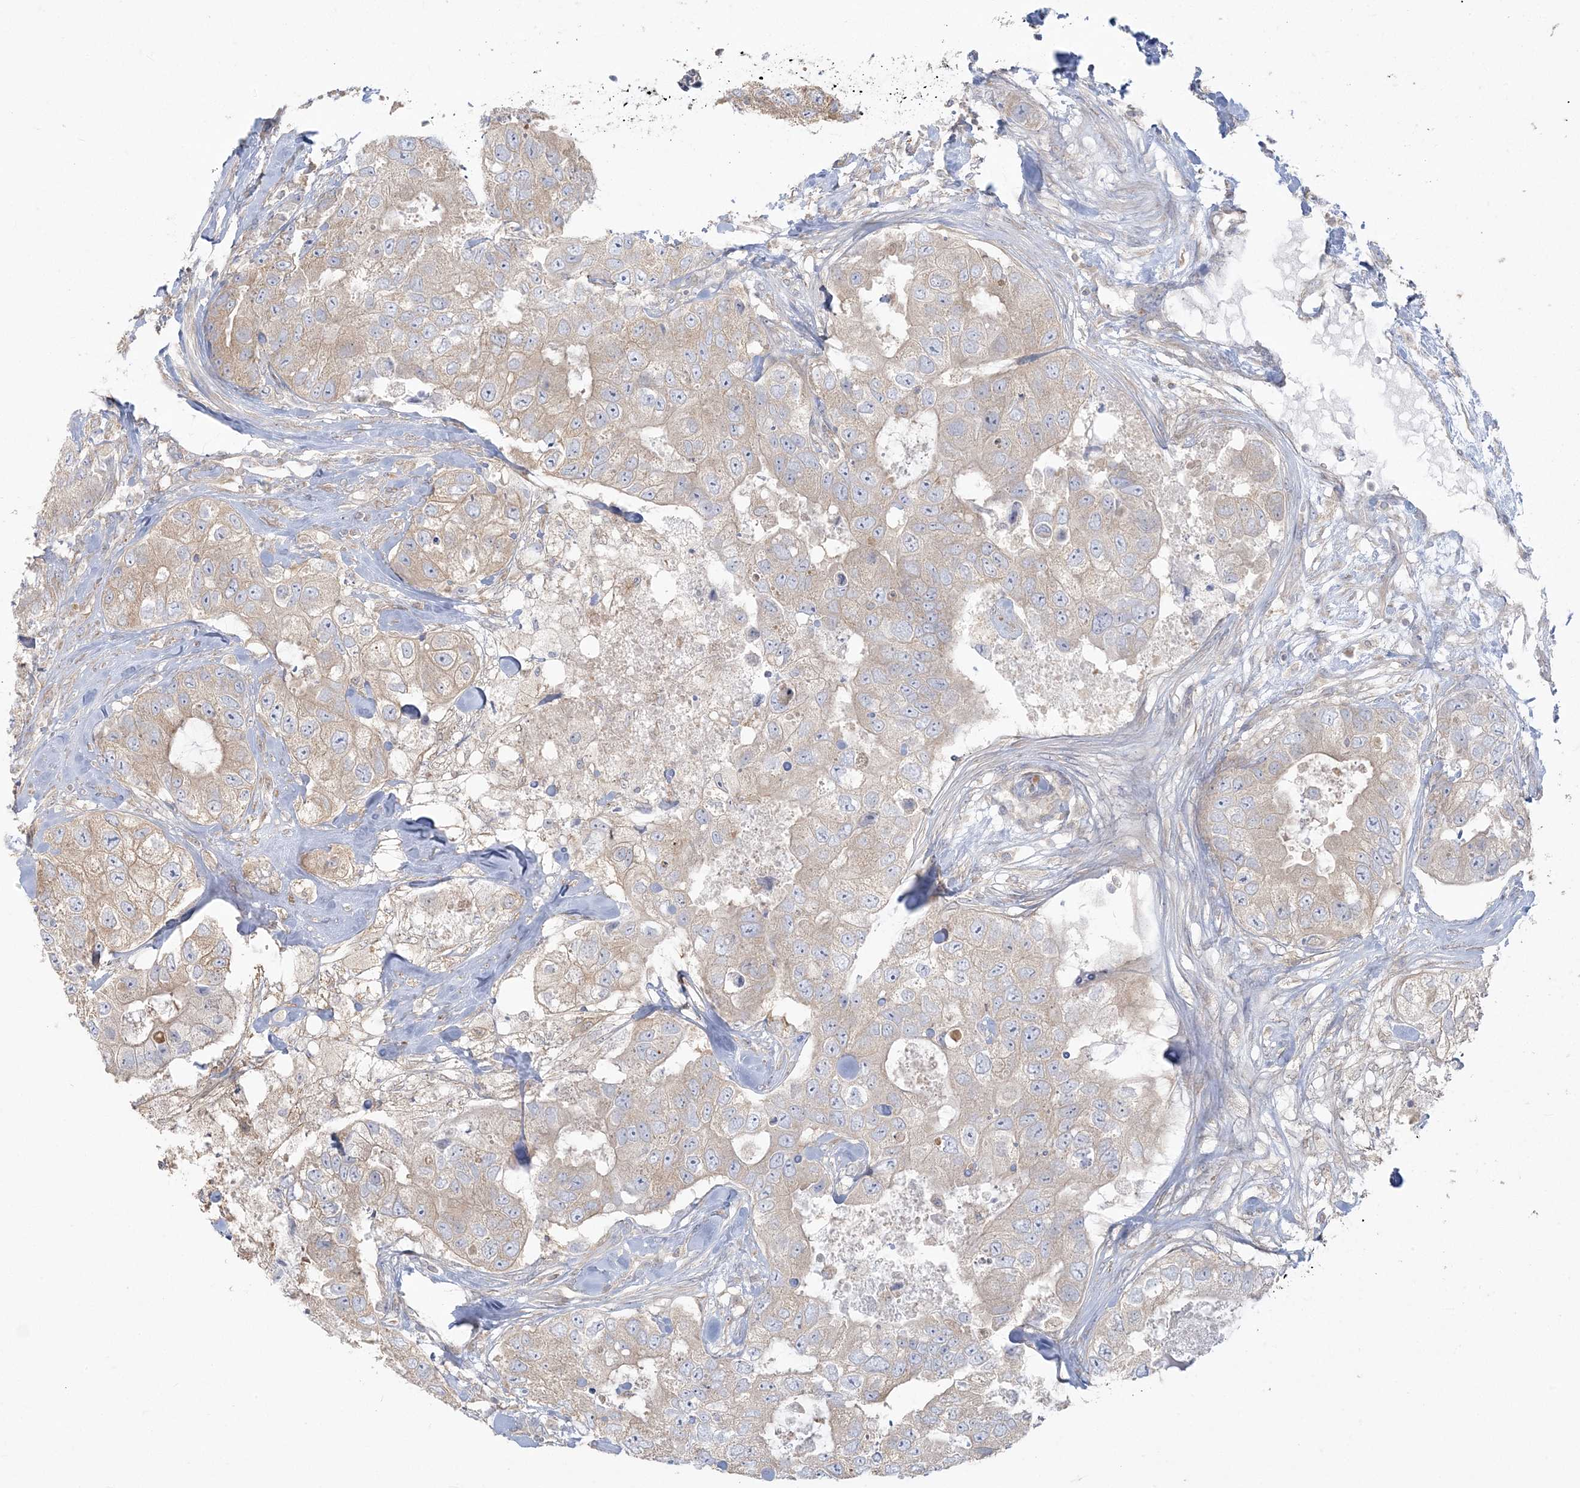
{"staining": {"intensity": "weak", "quantity": "25%-75%", "location": "cytoplasmic/membranous"}, "tissue": "breast cancer", "cell_type": "Tumor cells", "image_type": "cancer", "snomed": [{"axis": "morphology", "description": "Duct carcinoma"}, {"axis": "topography", "description": "Breast"}], "caption": "Weak cytoplasmic/membranous protein positivity is appreciated in approximately 25%-75% of tumor cells in intraductal carcinoma (breast).", "gene": "ZC3H6", "patient": {"sex": "female", "age": 62}}